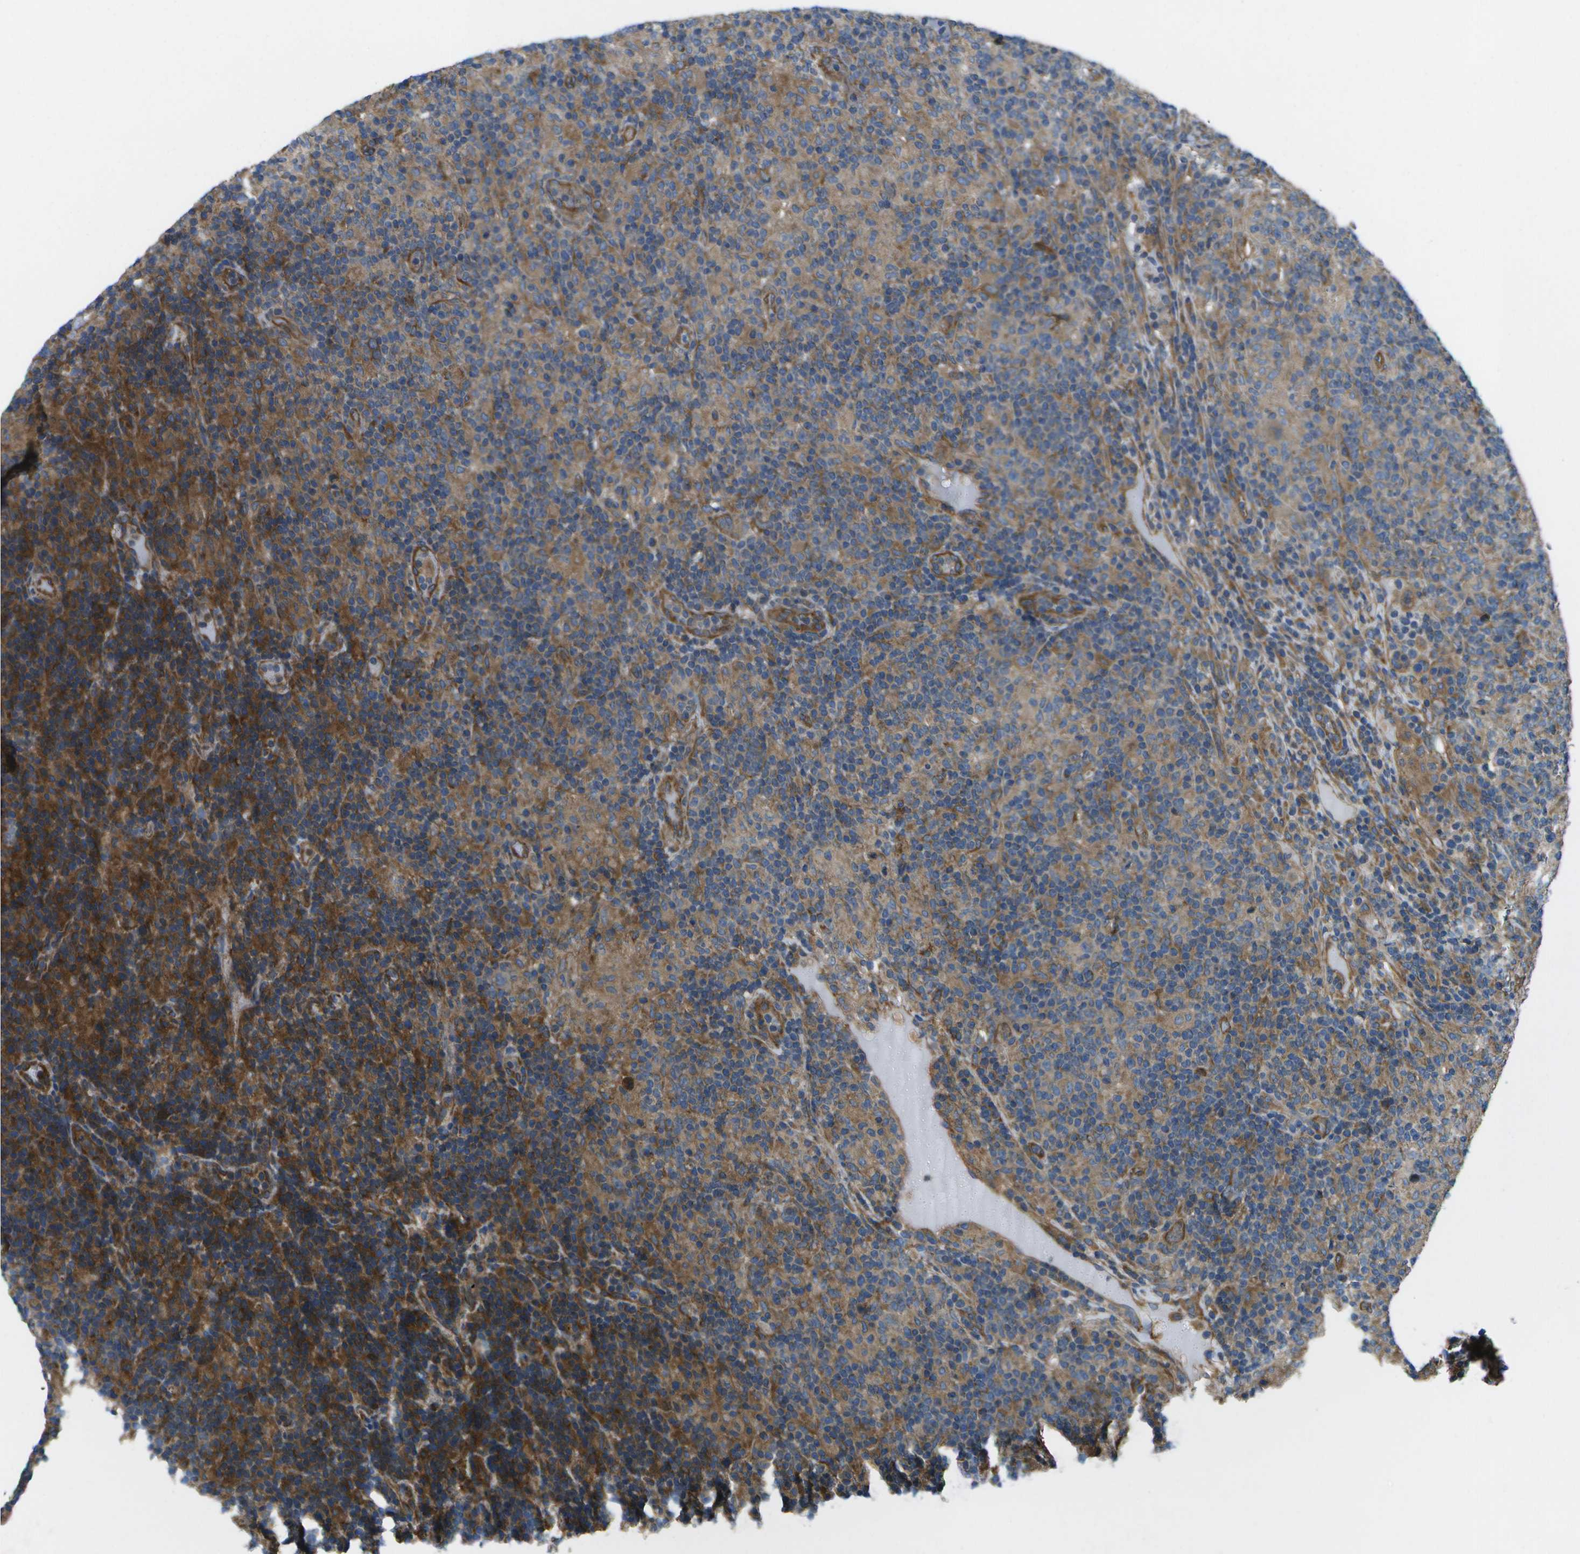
{"staining": {"intensity": "weak", "quantity": "25%-75%", "location": "cytoplasmic/membranous"}, "tissue": "lymphoma", "cell_type": "Tumor cells", "image_type": "cancer", "snomed": [{"axis": "morphology", "description": "Hodgkin's disease, NOS"}, {"axis": "topography", "description": "Lymph node"}], "caption": "Human Hodgkin's disease stained for a protein (brown) demonstrates weak cytoplasmic/membranous positive staining in about 25%-75% of tumor cells.", "gene": "MVK", "patient": {"sex": "male", "age": 70}}